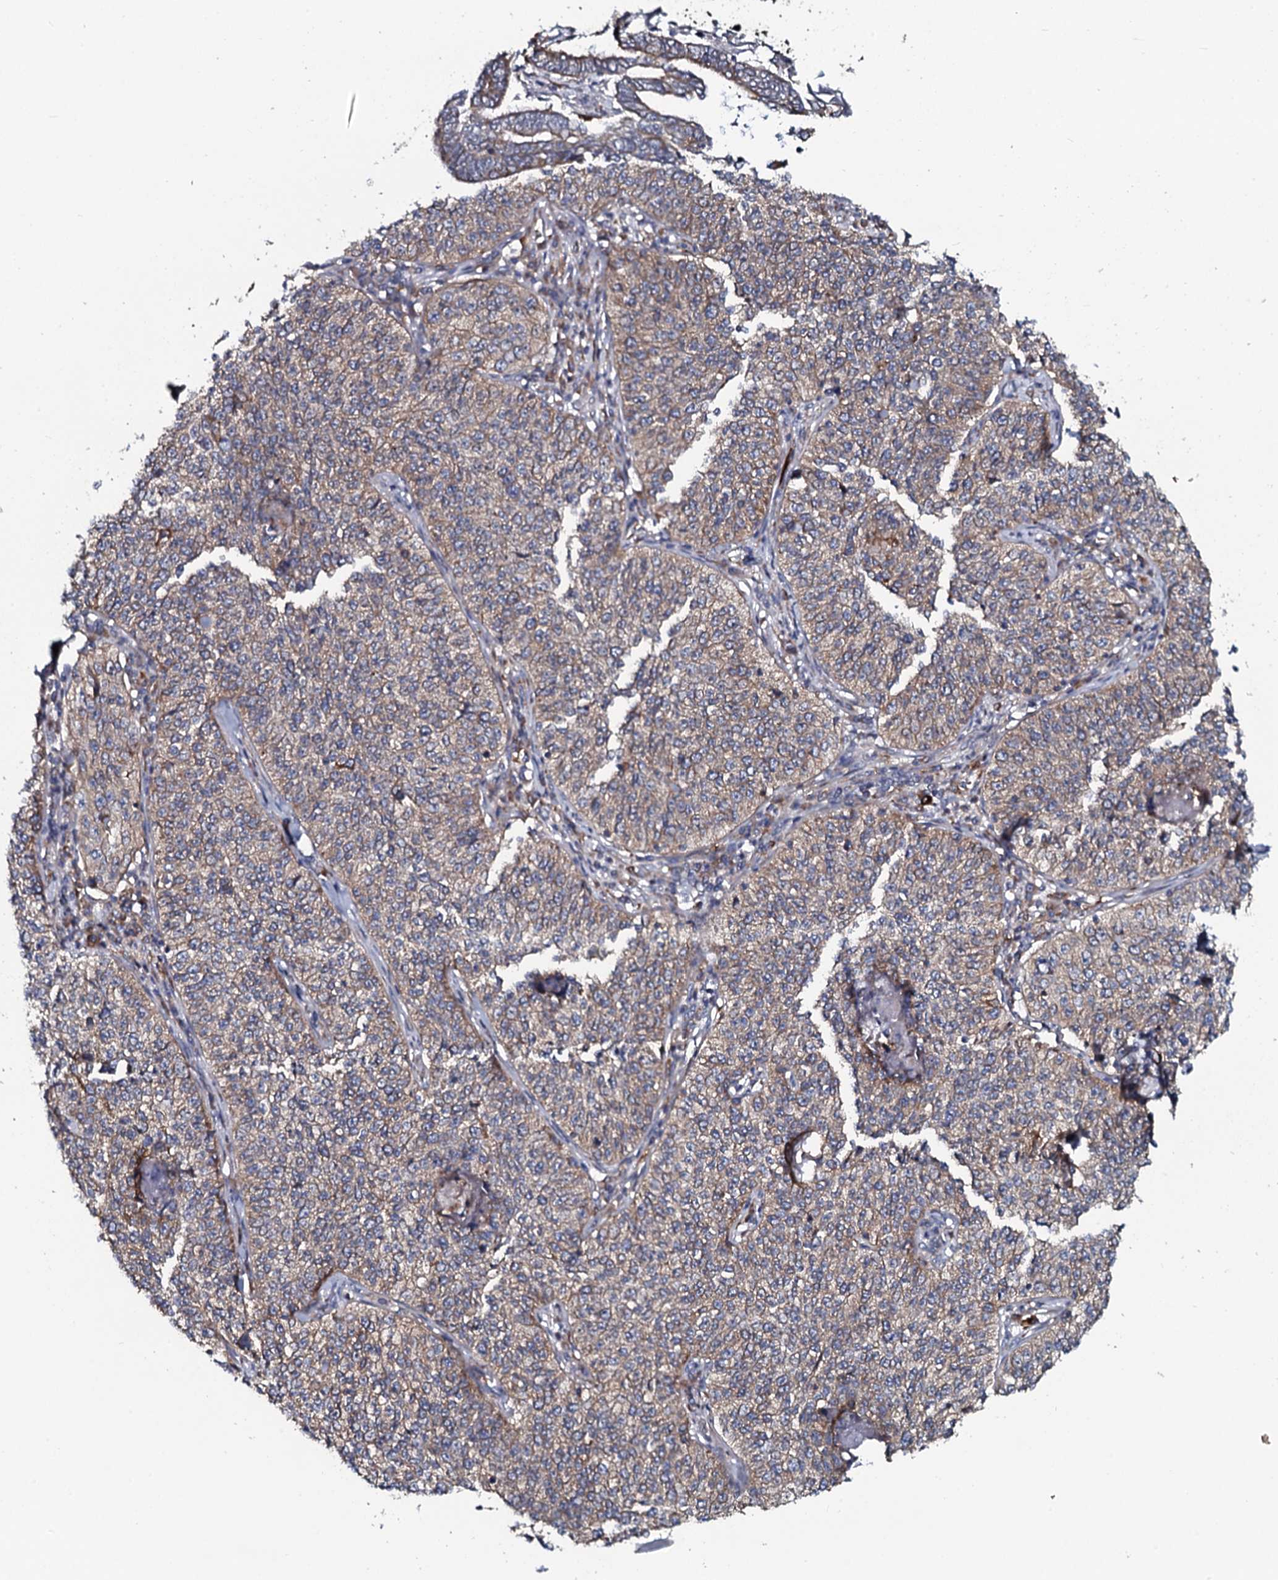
{"staining": {"intensity": "weak", "quantity": "25%-75%", "location": "cytoplasmic/membranous"}, "tissue": "cervical cancer", "cell_type": "Tumor cells", "image_type": "cancer", "snomed": [{"axis": "morphology", "description": "Squamous cell carcinoma, NOS"}, {"axis": "topography", "description": "Cervix"}], "caption": "Immunohistochemistry histopathology image of cervical cancer (squamous cell carcinoma) stained for a protein (brown), which exhibits low levels of weak cytoplasmic/membranous expression in approximately 25%-75% of tumor cells.", "gene": "TMEM151A", "patient": {"sex": "female", "age": 35}}